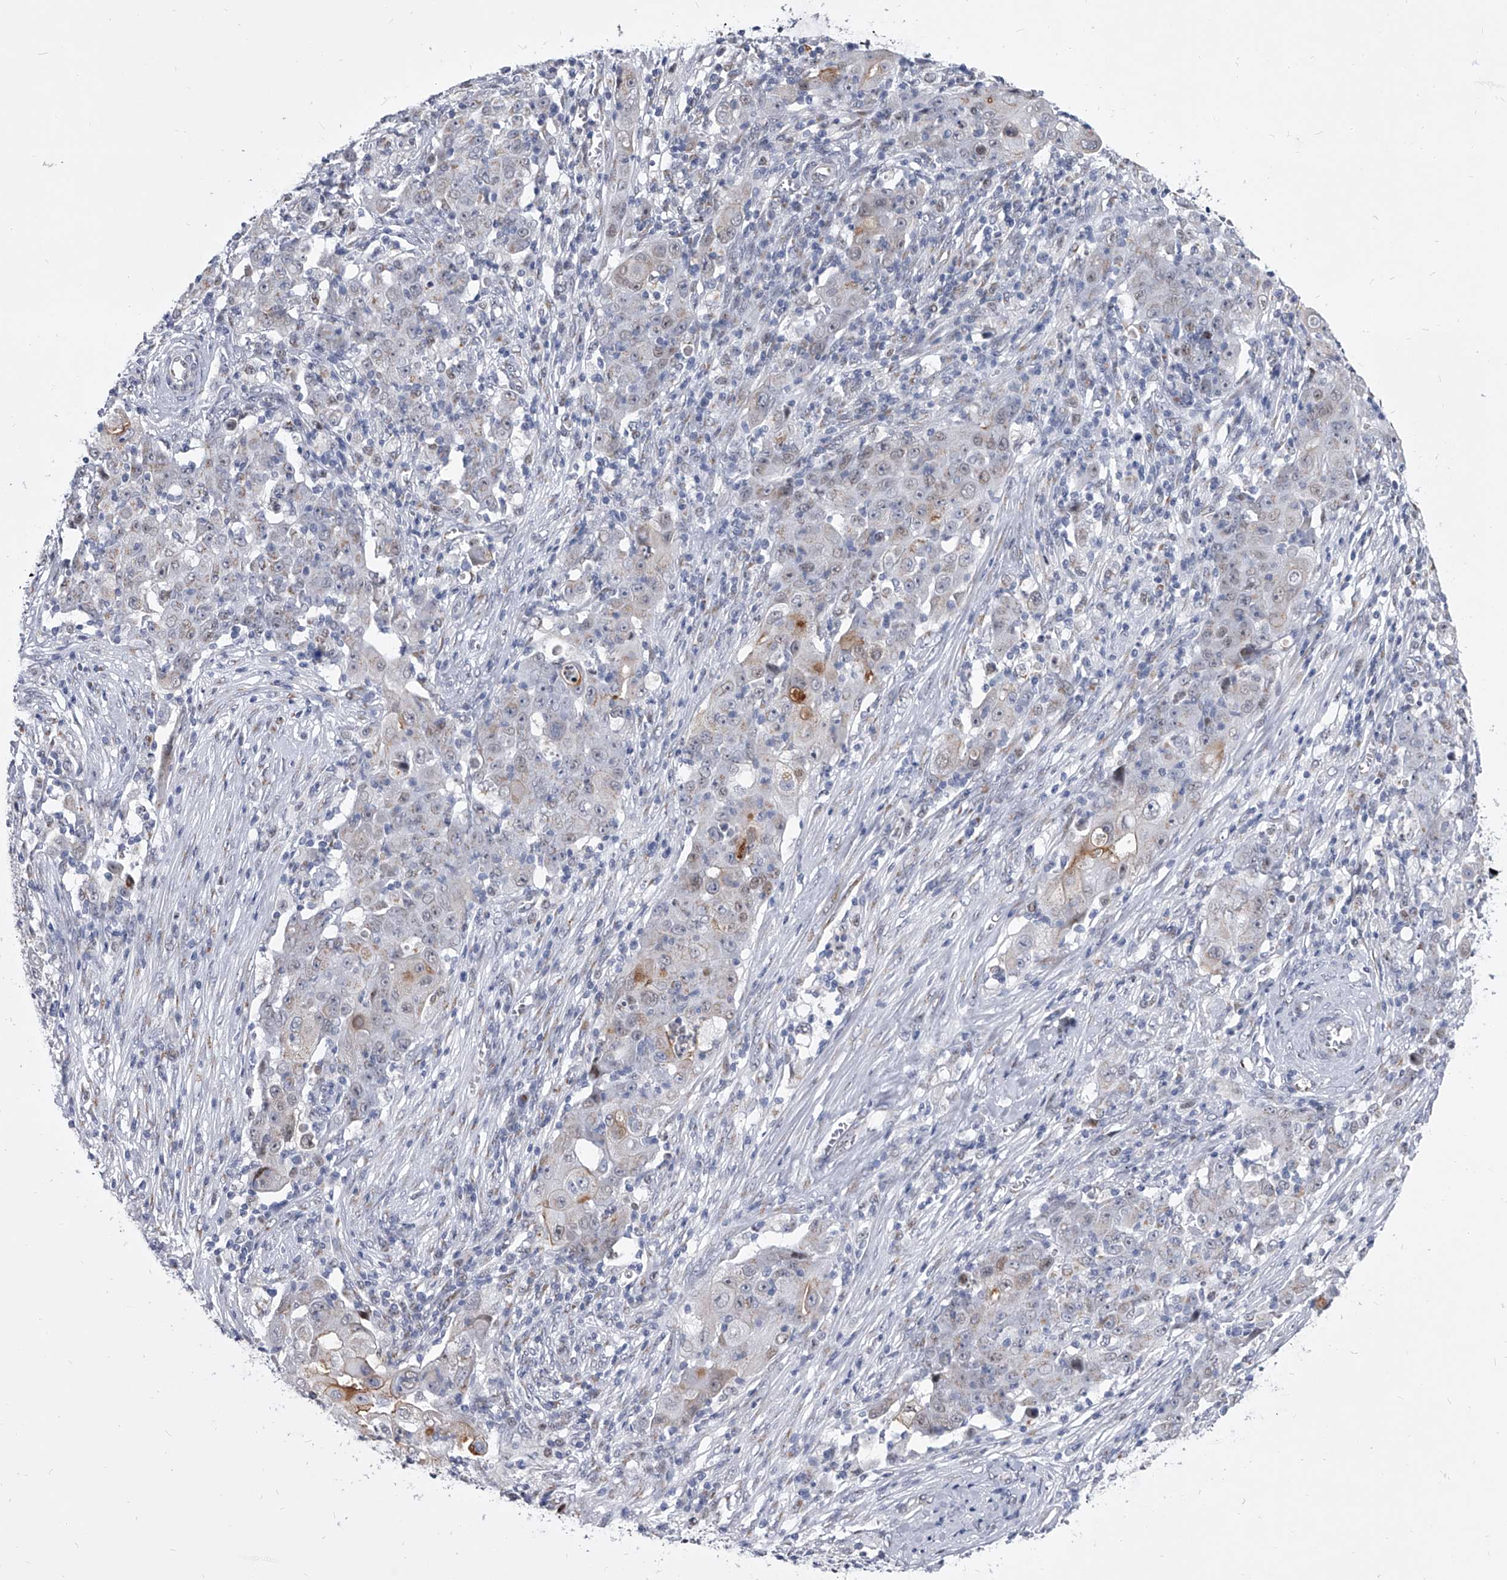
{"staining": {"intensity": "negative", "quantity": "none", "location": "none"}, "tissue": "ovarian cancer", "cell_type": "Tumor cells", "image_type": "cancer", "snomed": [{"axis": "morphology", "description": "Carcinoma, endometroid"}, {"axis": "topography", "description": "Ovary"}], "caption": "Human endometroid carcinoma (ovarian) stained for a protein using immunohistochemistry (IHC) exhibits no staining in tumor cells.", "gene": "EVA1C", "patient": {"sex": "female", "age": 42}}